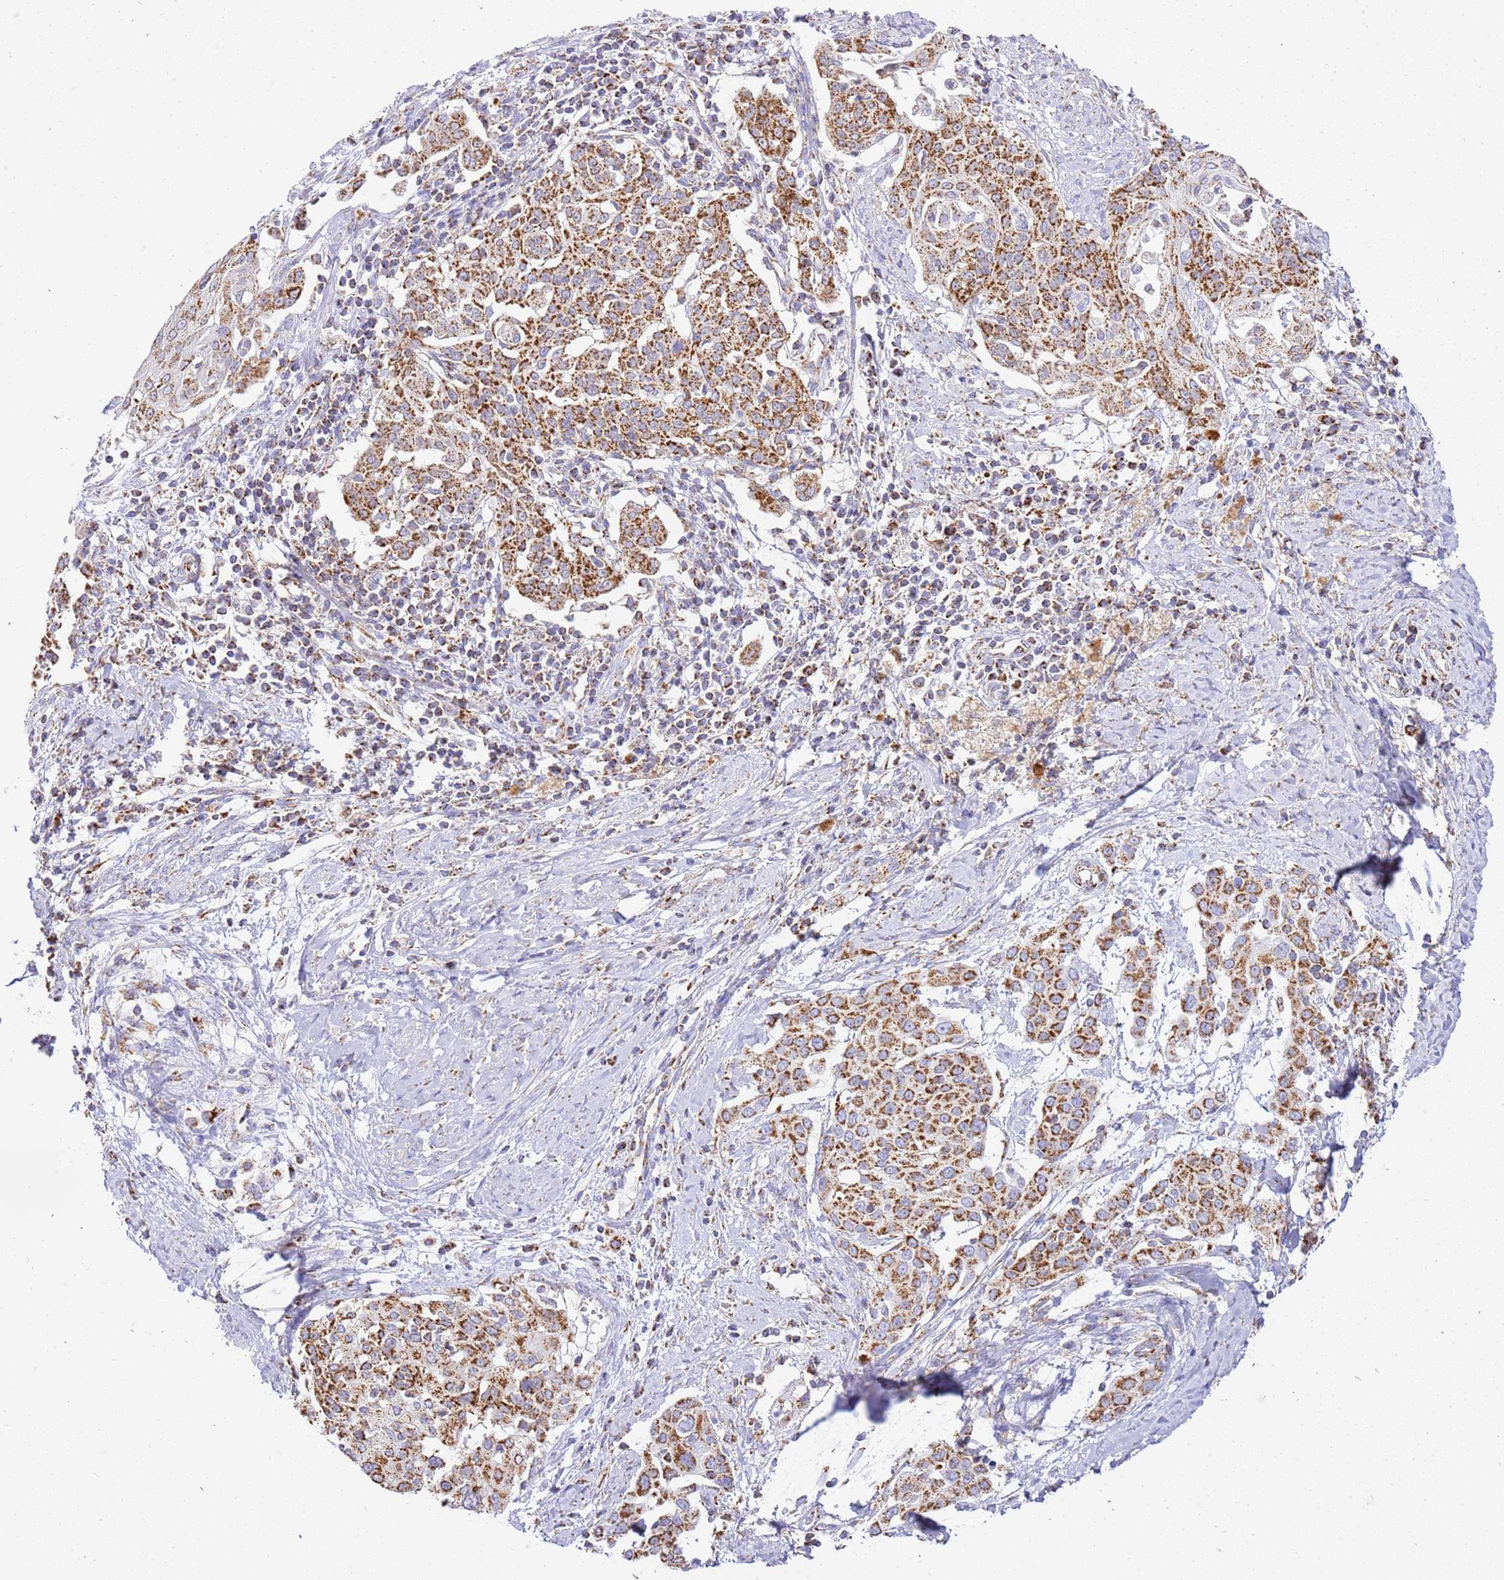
{"staining": {"intensity": "strong", "quantity": ">75%", "location": "cytoplasmic/membranous"}, "tissue": "cervical cancer", "cell_type": "Tumor cells", "image_type": "cancer", "snomed": [{"axis": "morphology", "description": "Squamous cell carcinoma, NOS"}, {"axis": "topography", "description": "Cervix"}], "caption": "Immunohistochemistry (IHC) micrograph of human cervical cancer (squamous cell carcinoma) stained for a protein (brown), which reveals high levels of strong cytoplasmic/membranous positivity in approximately >75% of tumor cells.", "gene": "ZBTB39", "patient": {"sex": "female", "age": 44}}